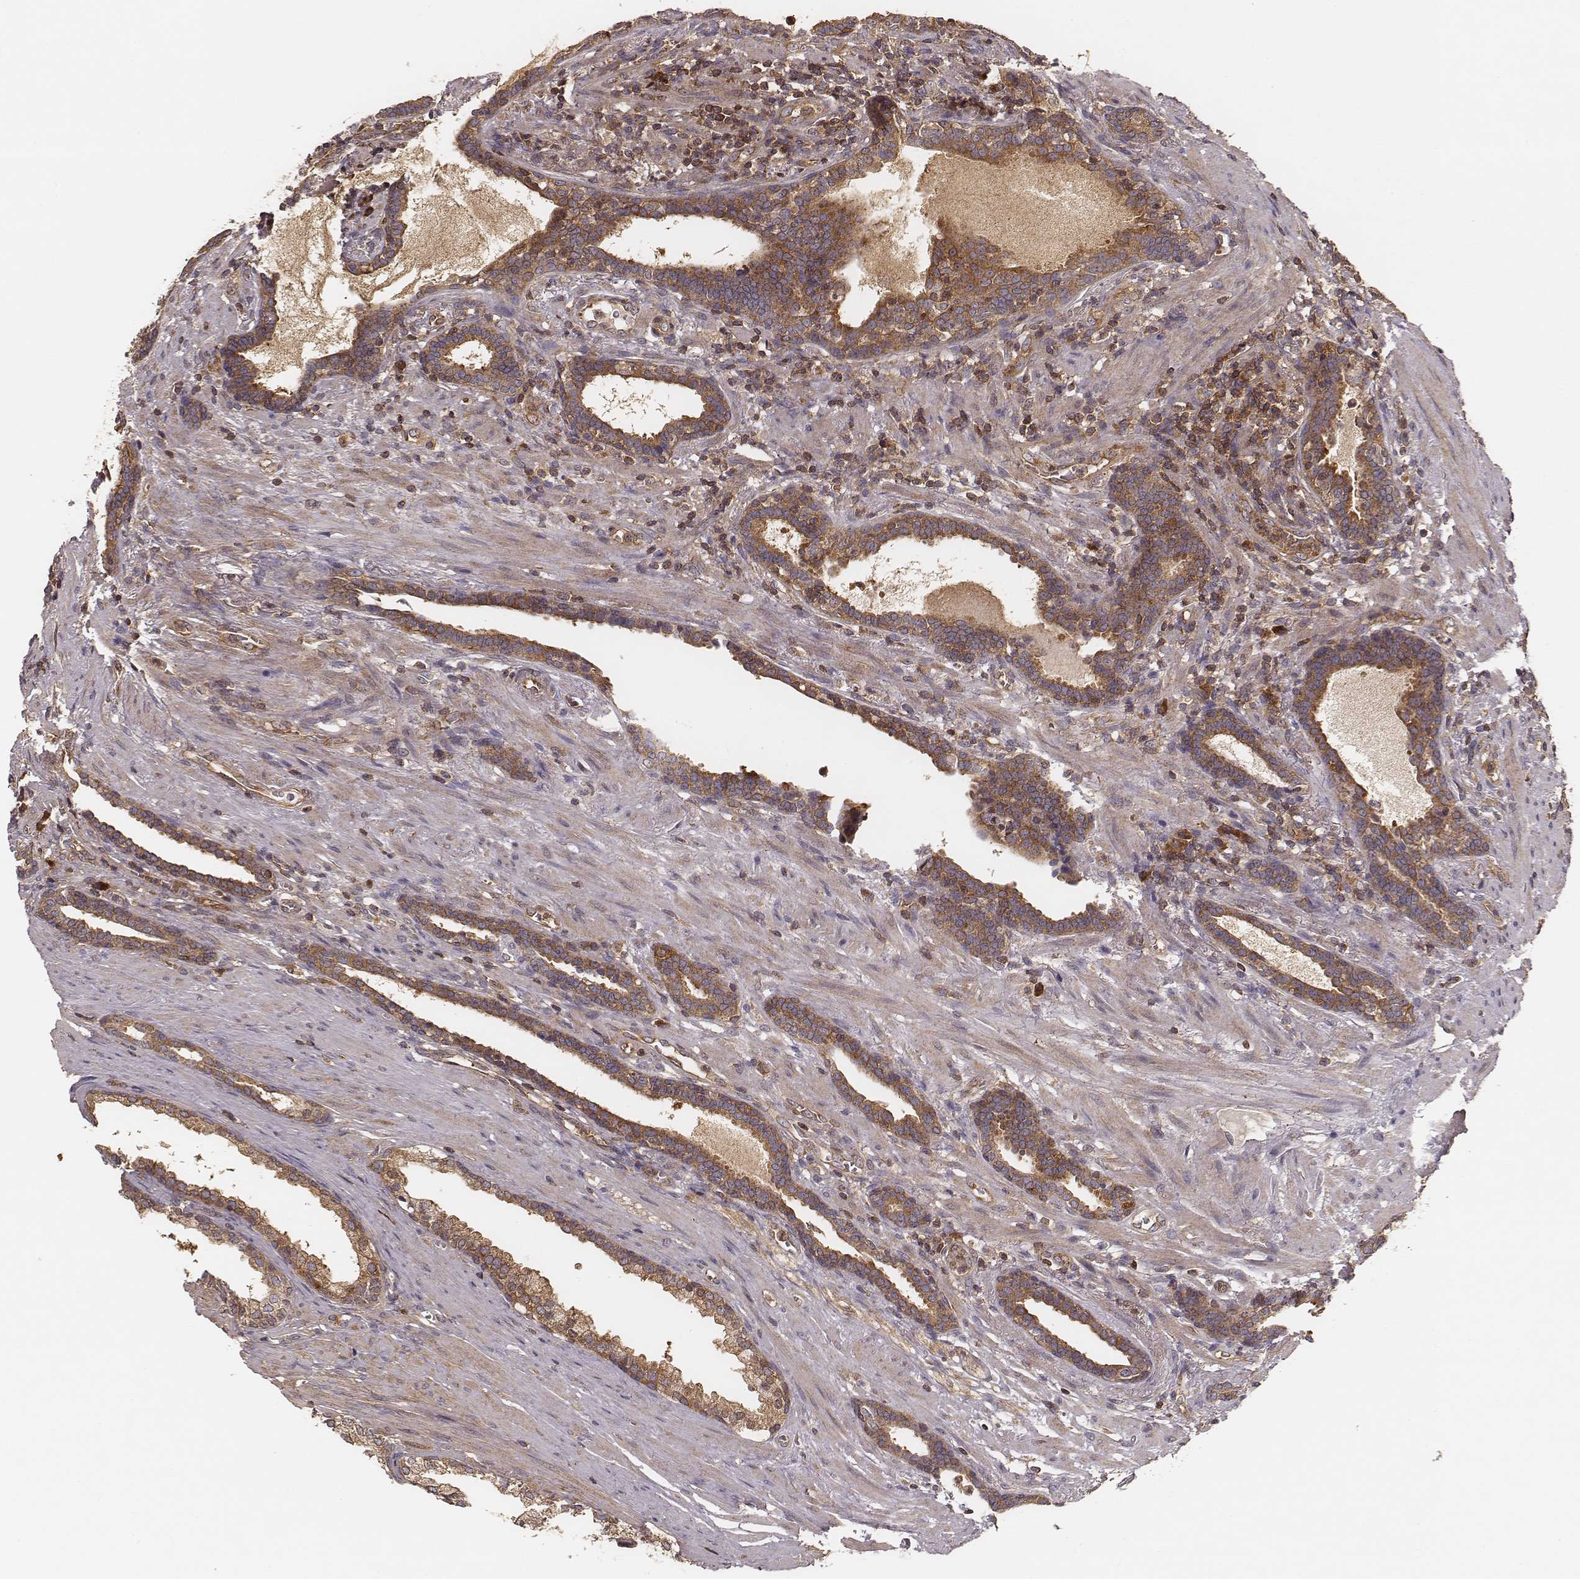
{"staining": {"intensity": "moderate", "quantity": ">75%", "location": "cytoplasmic/membranous"}, "tissue": "prostate cancer", "cell_type": "Tumor cells", "image_type": "cancer", "snomed": [{"axis": "morphology", "description": "Adenocarcinoma, NOS"}, {"axis": "topography", "description": "Prostate"}], "caption": "Approximately >75% of tumor cells in human prostate adenocarcinoma show moderate cytoplasmic/membranous protein positivity as visualized by brown immunohistochemical staining.", "gene": "CARS1", "patient": {"sex": "male", "age": 66}}